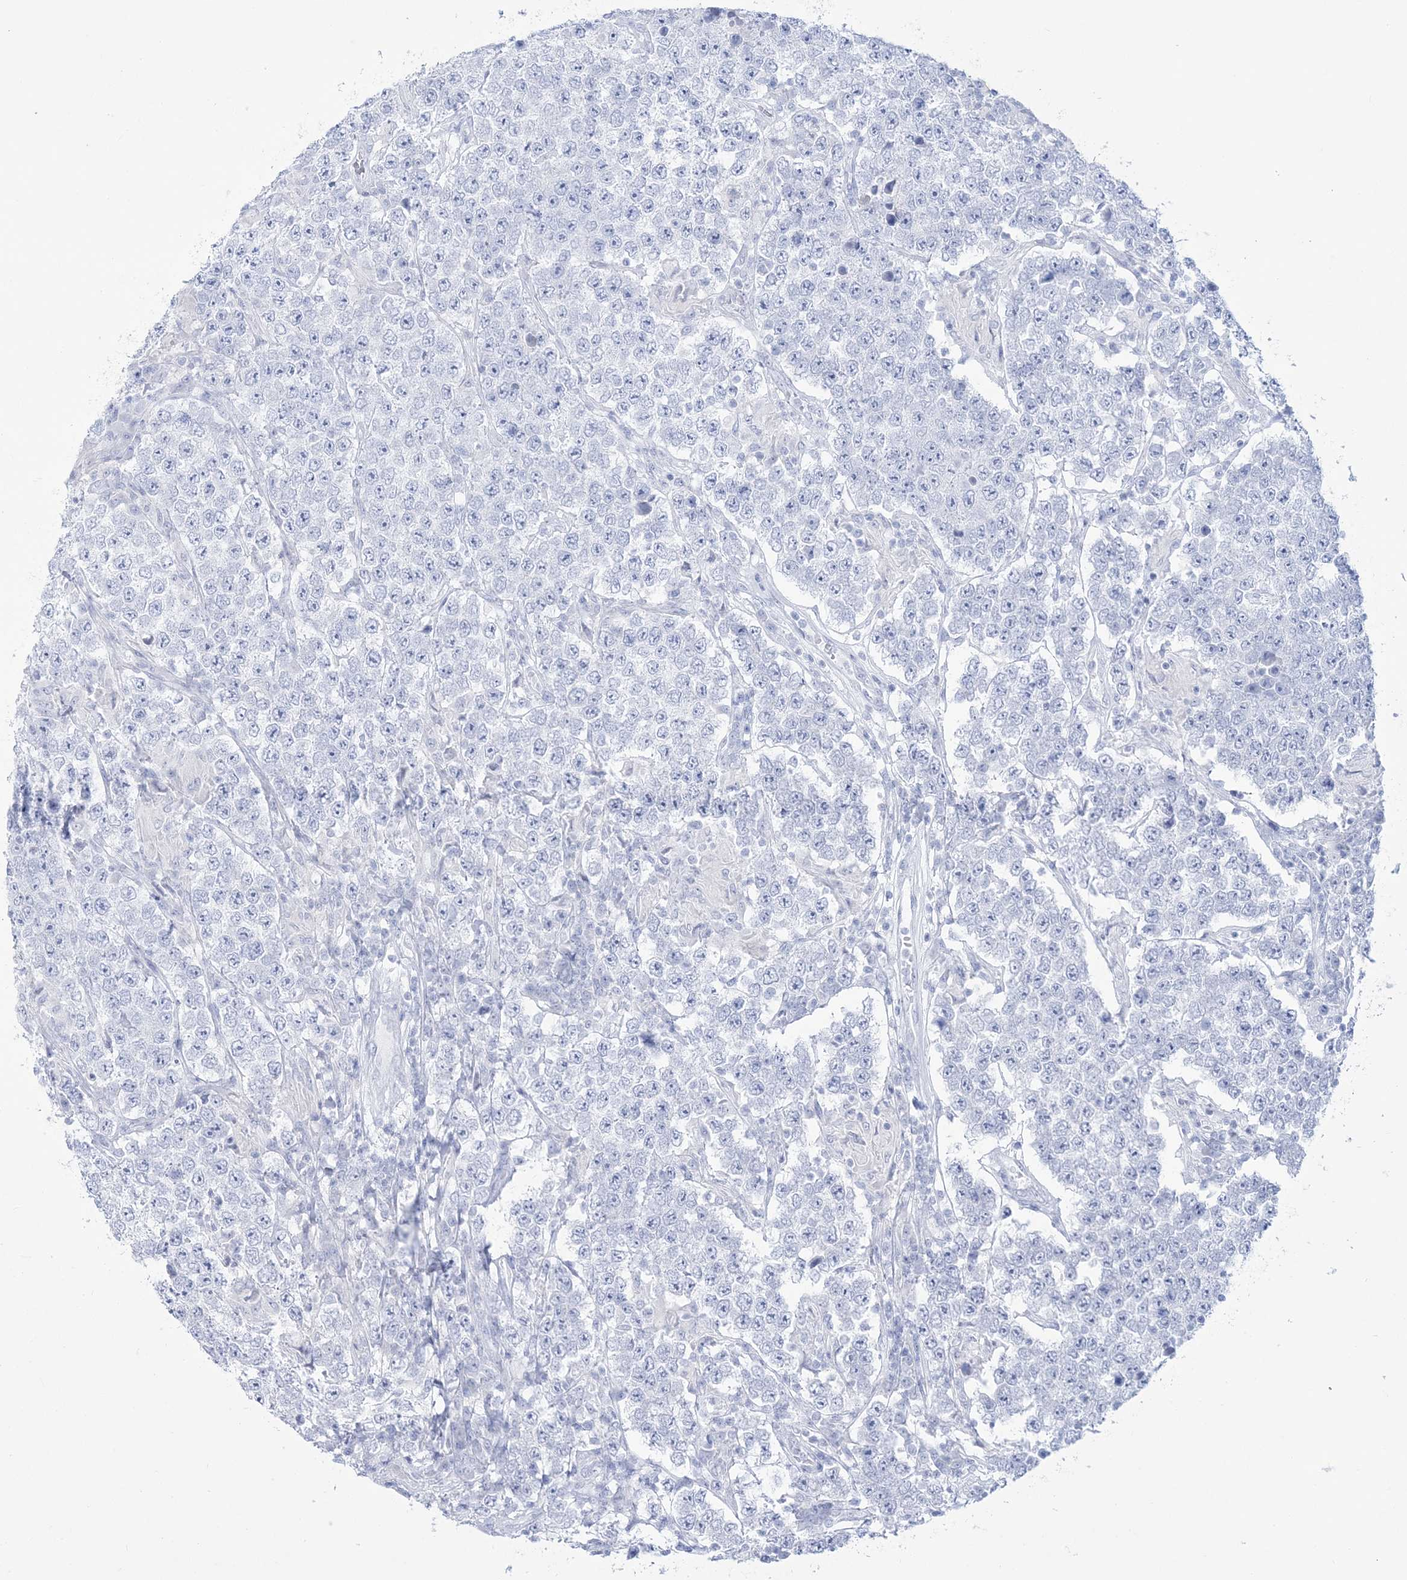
{"staining": {"intensity": "negative", "quantity": "none", "location": "none"}, "tissue": "testis cancer", "cell_type": "Tumor cells", "image_type": "cancer", "snomed": [{"axis": "morphology", "description": "Normal tissue, NOS"}, {"axis": "morphology", "description": "Urothelial carcinoma, High grade"}, {"axis": "morphology", "description": "Seminoma, NOS"}, {"axis": "morphology", "description": "Carcinoma, Embryonal, NOS"}, {"axis": "topography", "description": "Urinary bladder"}, {"axis": "topography", "description": "Testis"}], "caption": "Tumor cells show no significant staining in testis cancer (embryonal carcinoma).", "gene": "RBP2", "patient": {"sex": "male", "age": 41}}